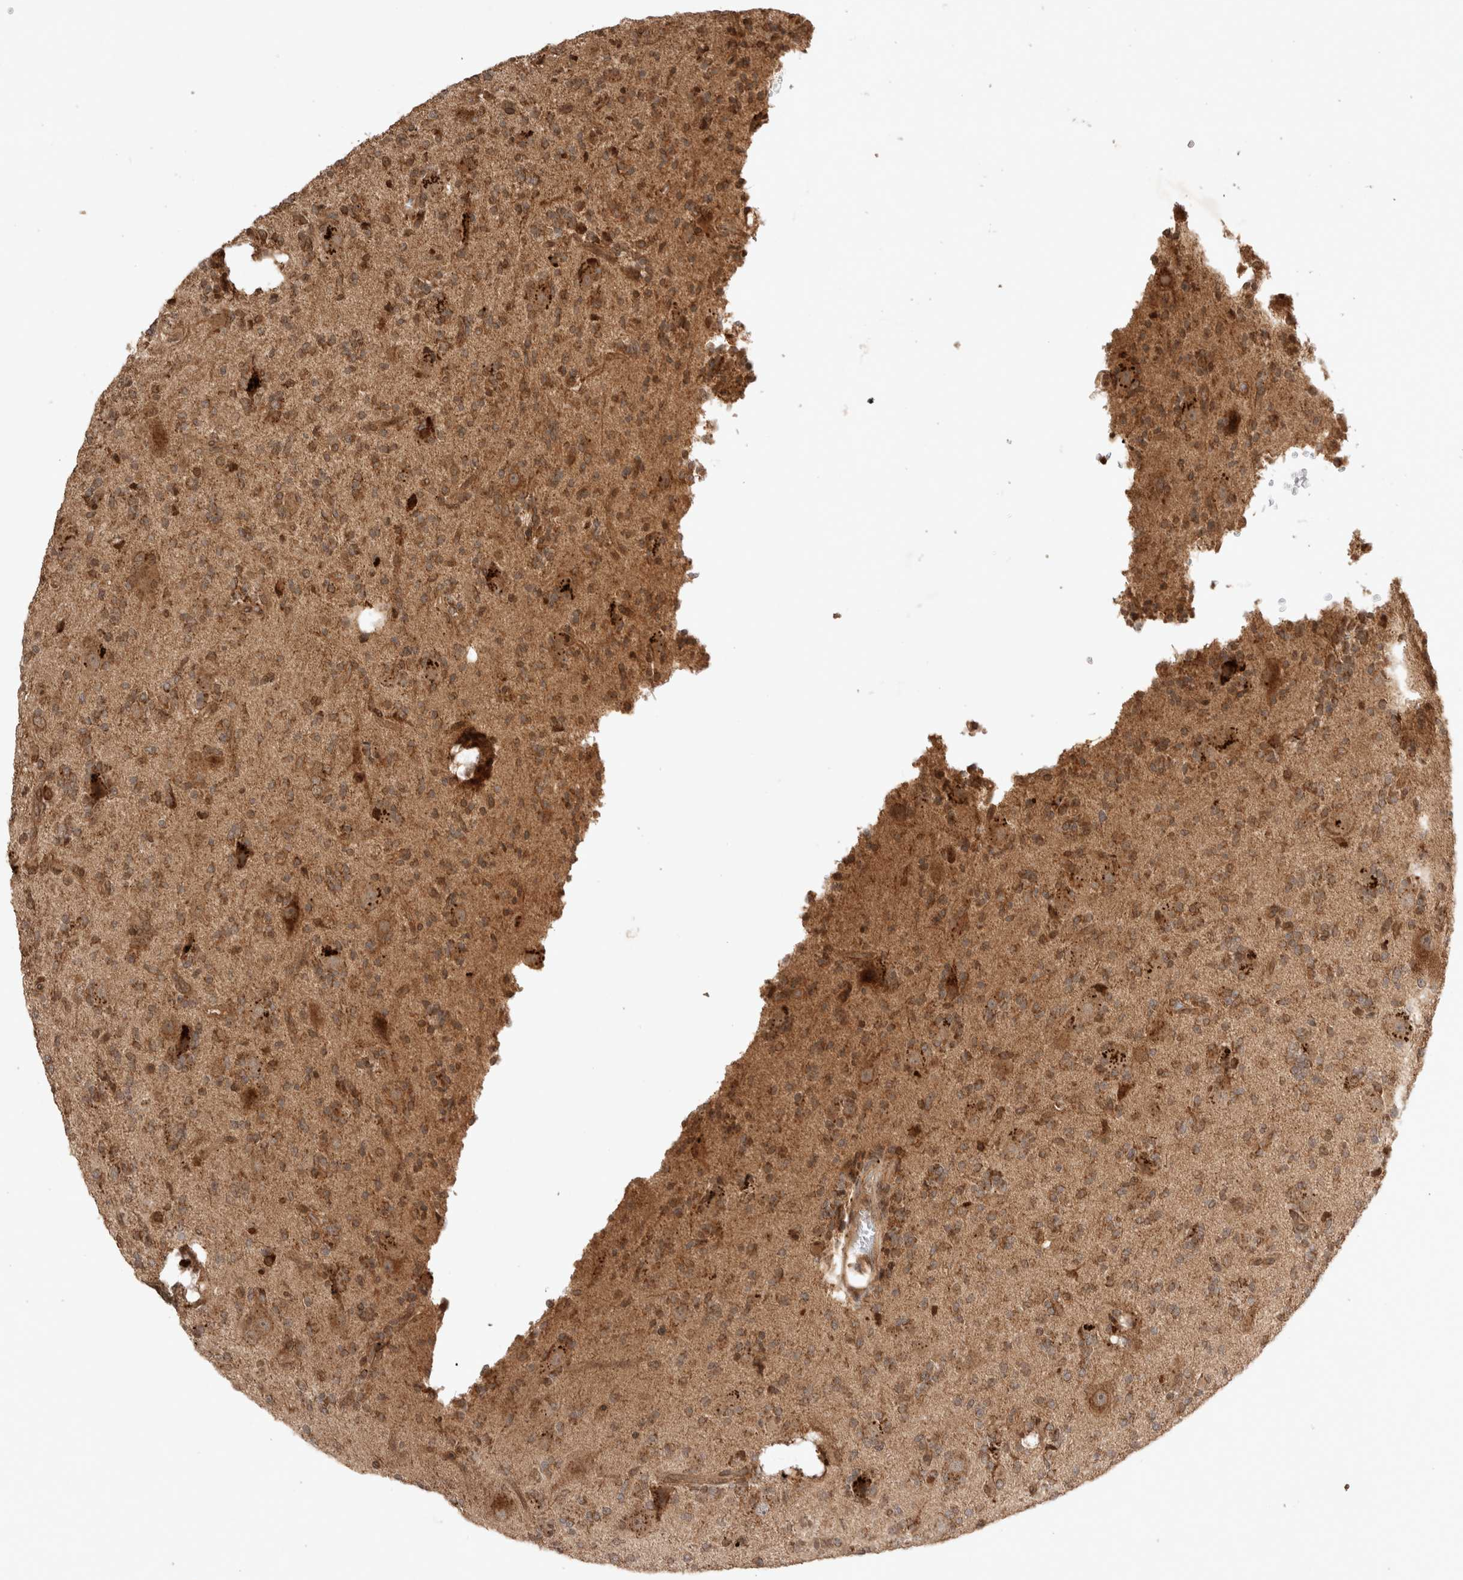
{"staining": {"intensity": "moderate", "quantity": ">75%", "location": "cytoplasmic/membranous"}, "tissue": "glioma", "cell_type": "Tumor cells", "image_type": "cancer", "snomed": [{"axis": "morphology", "description": "Glioma, malignant, High grade"}, {"axis": "topography", "description": "Brain"}], "caption": "Protein analysis of malignant glioma (high-grade) tissue reveals moderate cytoplasmic/membranous expression in about >75% of tumor cells.", "gene": "FAM221A", "patient": {"sex": "male", "age": 34}}